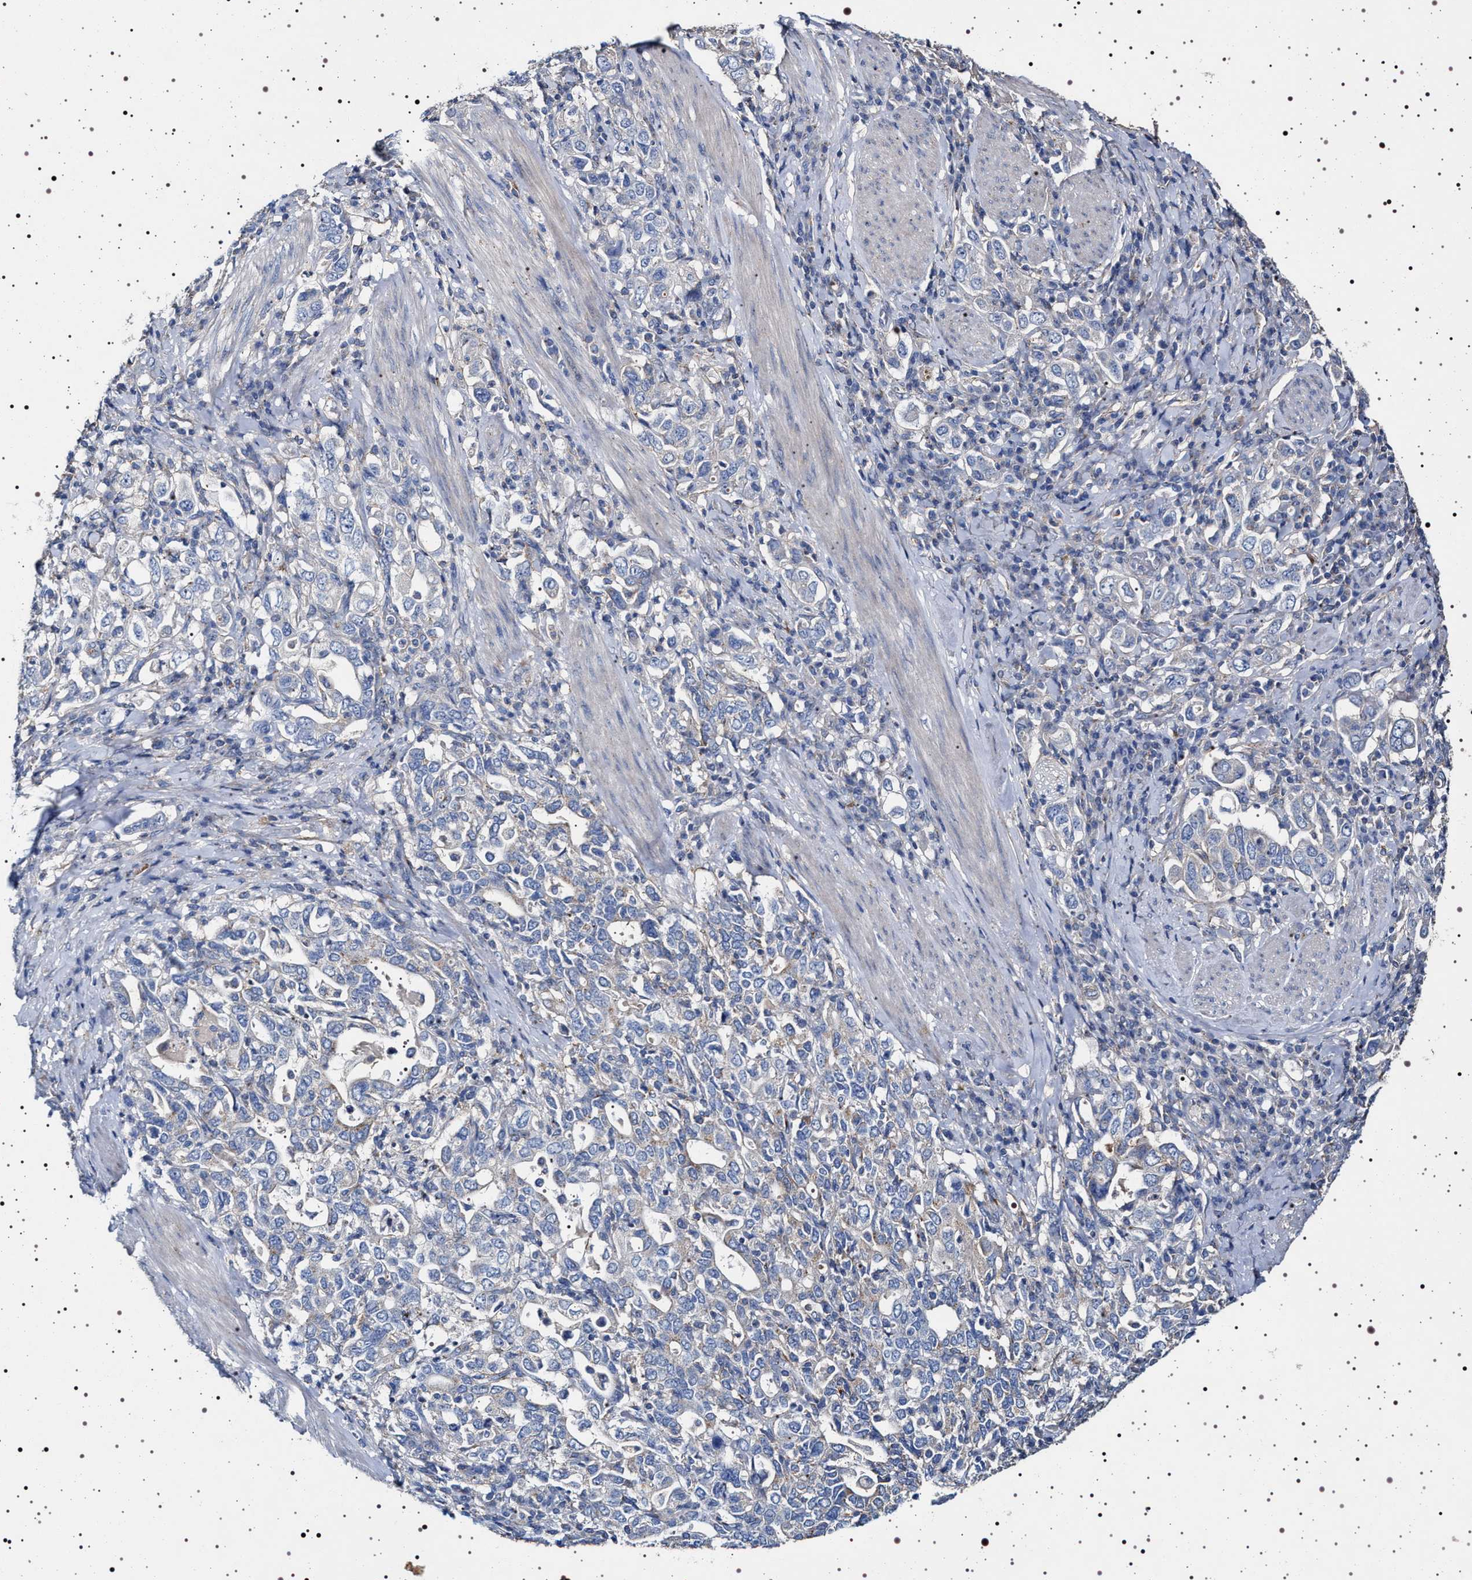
{"staining": {"intensity": "weak", "quantity": "<25%", "location": "cytoplasmic/membranous"}, "tissue": "stomach cancer", "cell_type": "Tumor cells", "image_type": "cancer", "snomed": [{"axis": "morphology", "description": "Adenocarcinoma, NOS"}, {"axis": "topography", "description": "Stomach, upper"}], "caption": "The immunohistochemistry micrograph has no significant positivity in tumor cells of stomach cancer (adenocarcinoma) tissue.", "gene": "NAALADL2", "patient": {"sex": "male", "age": 62}}